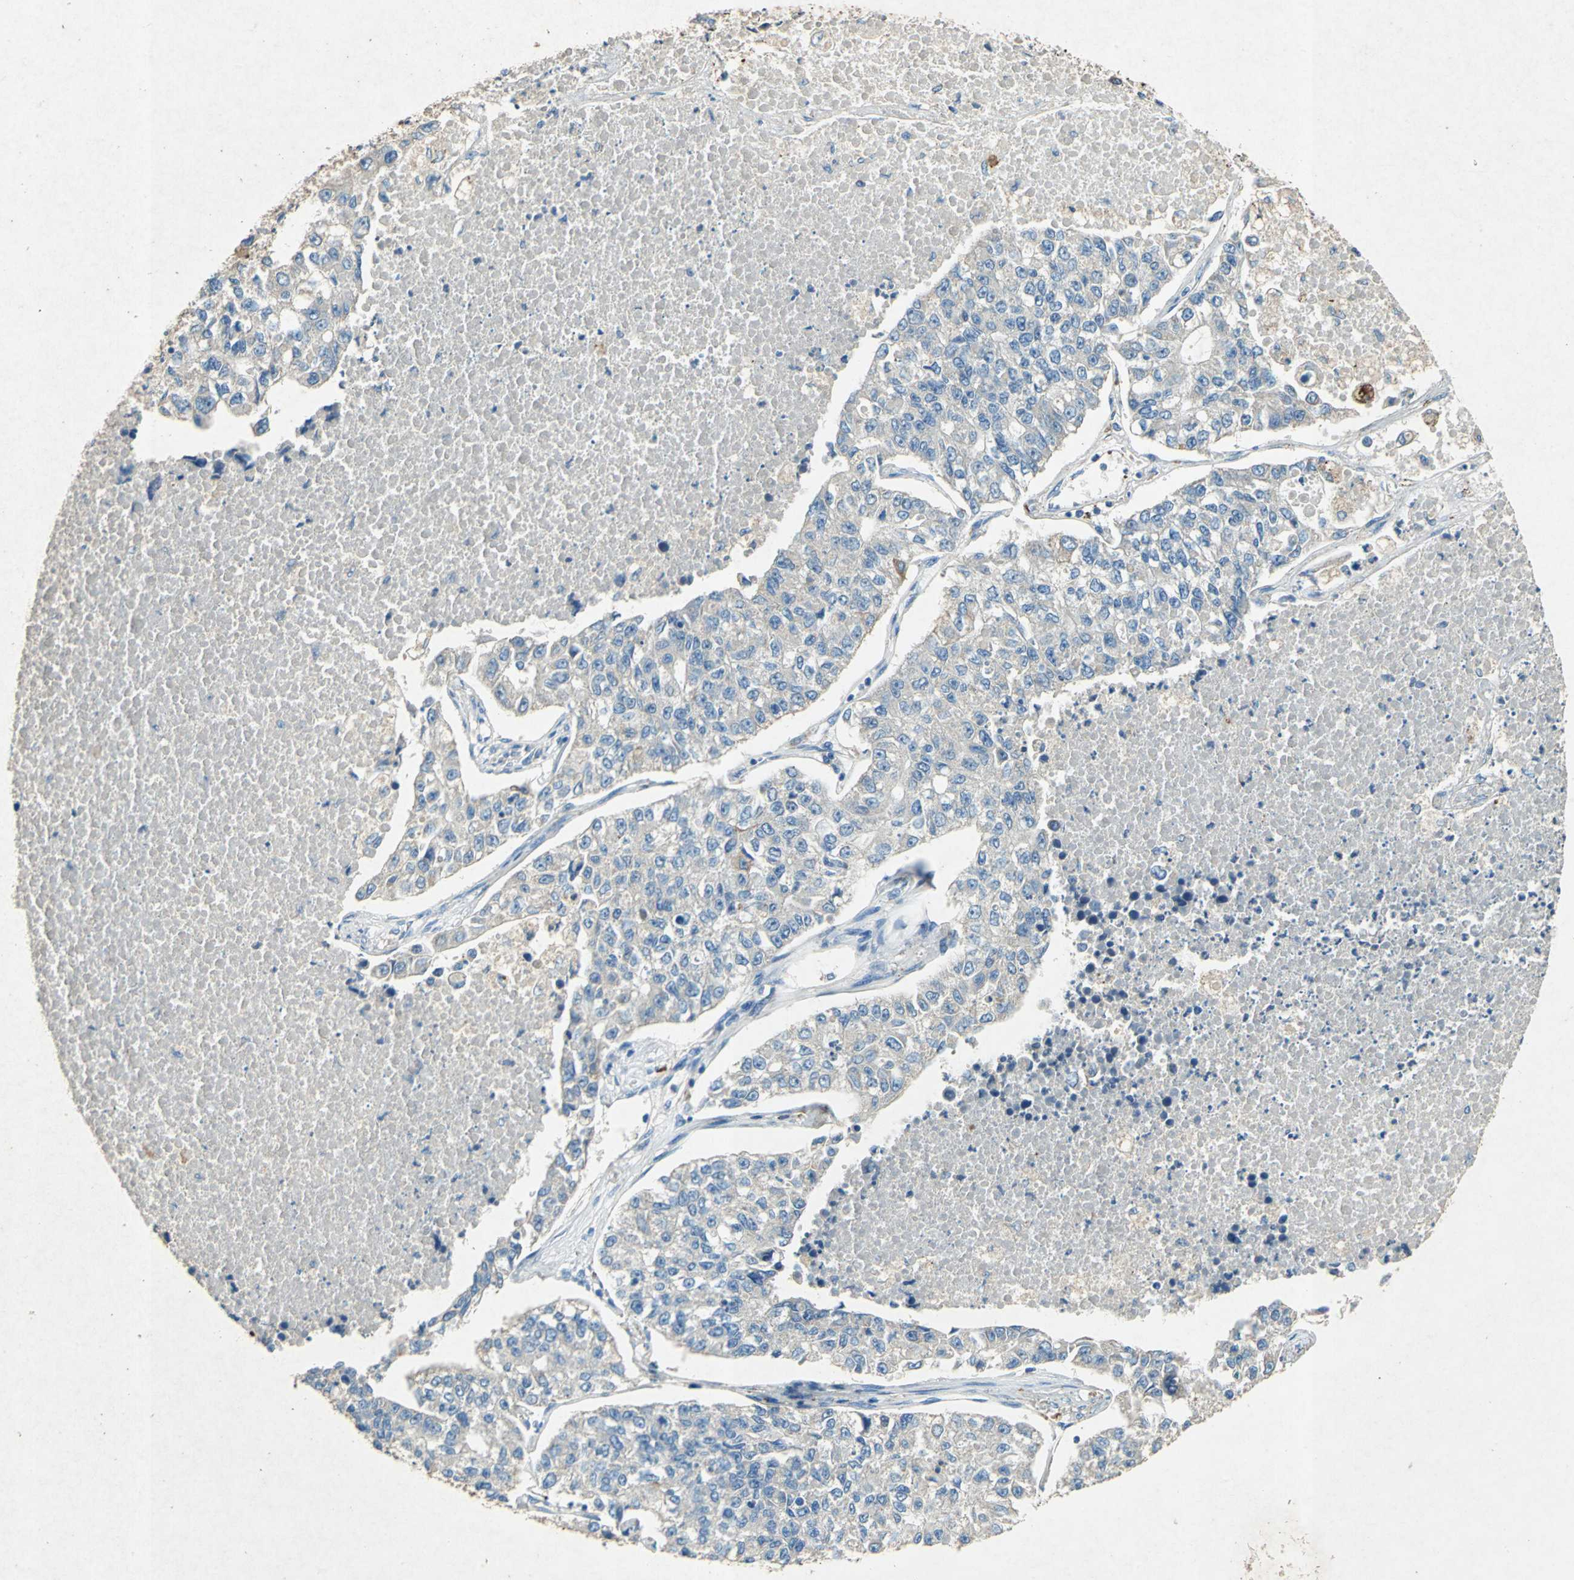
{"staining": {"intensity": "weak", "quantity": "25%-75%", "location": "cytoplasmic/membranous"}, "tissue": "lung cancer", "cell_type": "Tumor cells", "image_type": "cancer", "snomed": [{"axis": "morphology", "description": "Adenocarcinoma, NOS"}, {"axis": "topography", "description": "Lung"}], "caption": "Tumor cells exhibit low levels of weak cytoplasmic/membranous positivity in approximately 25%-75% of cells in human lung adenocarcinoma.", "gene": "ADAMTS5", "patient": {"sex": "male", "age": 49}}